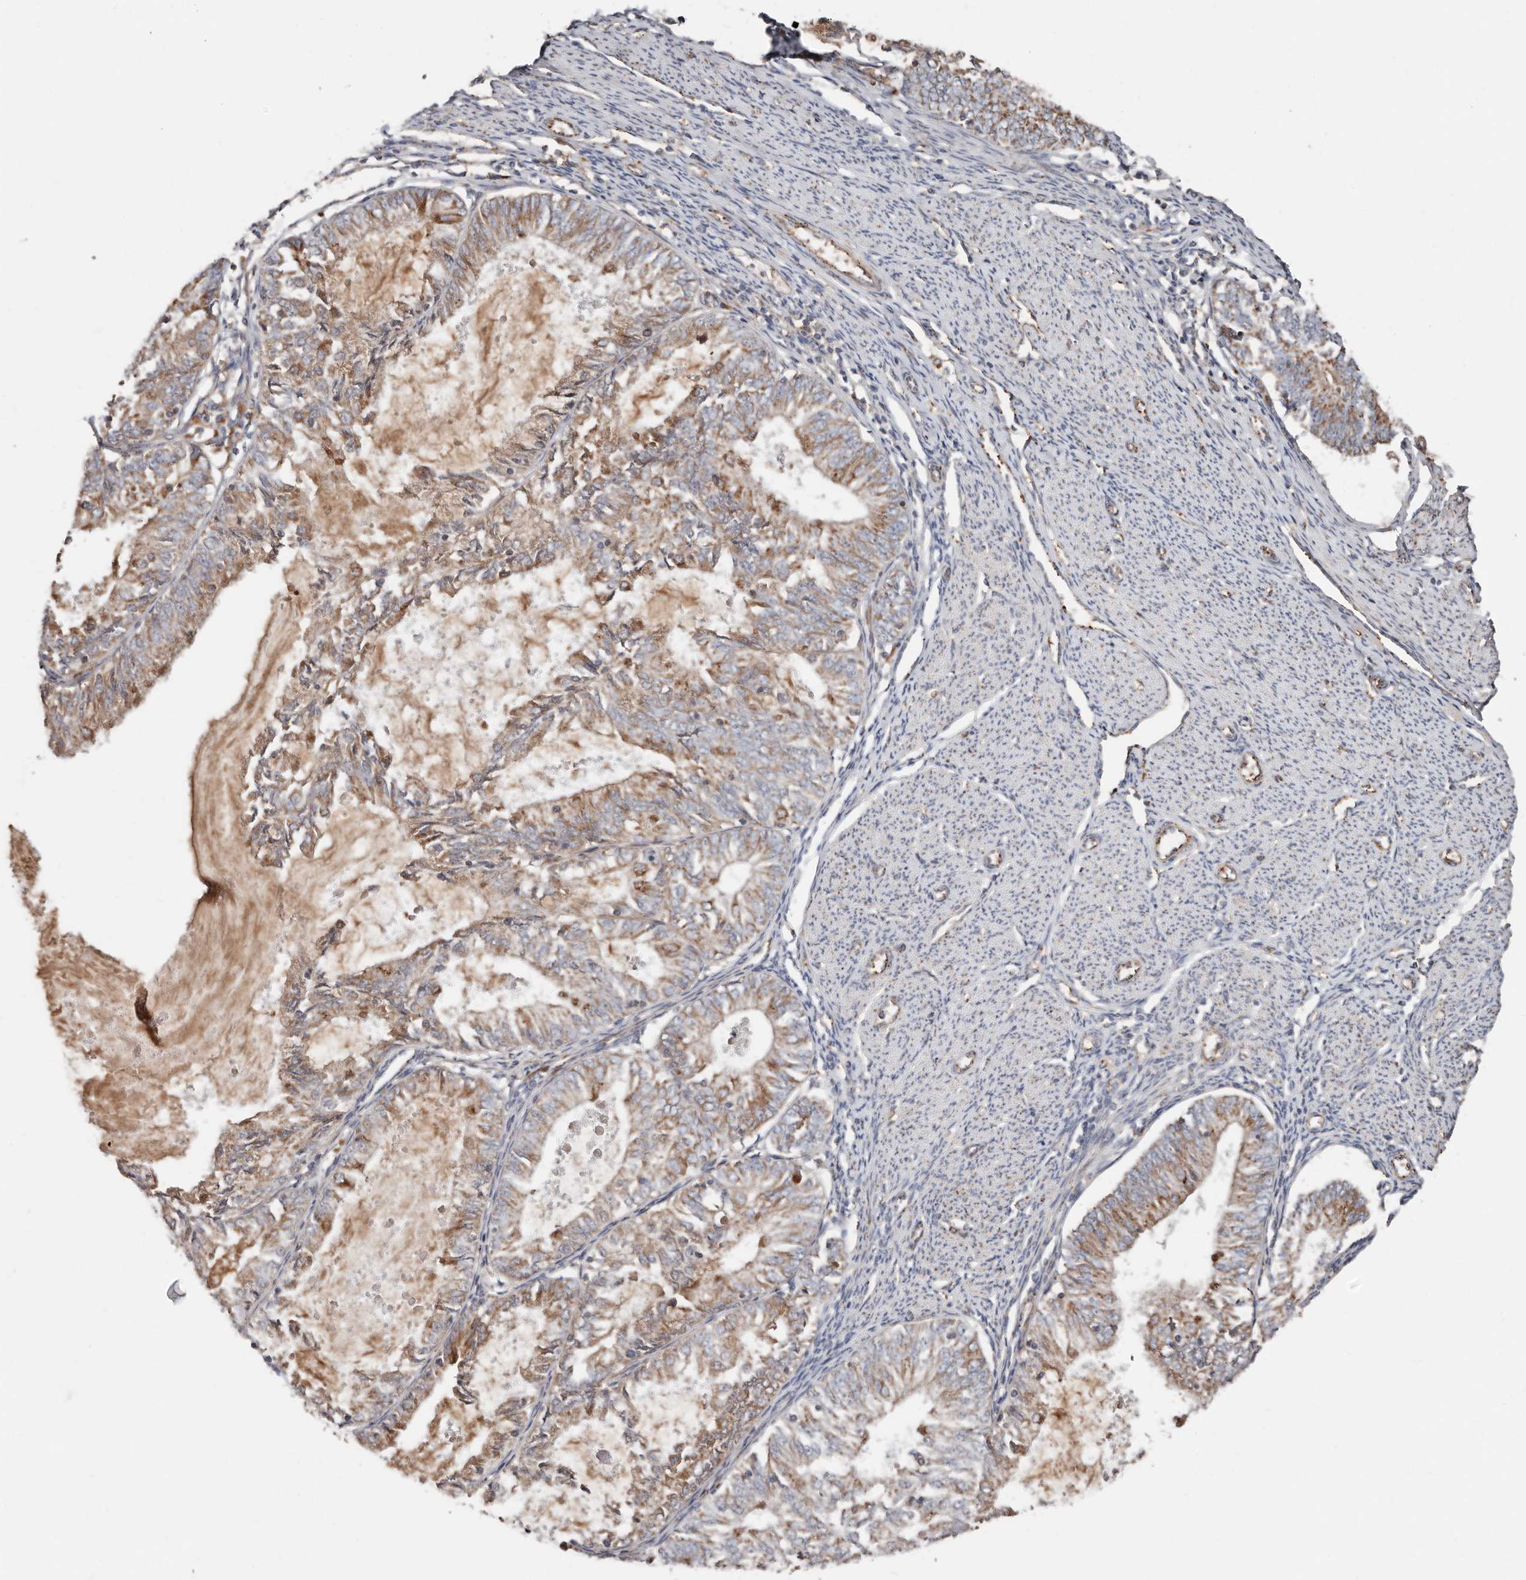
{"staining": {"intensity": "moderate", "quantity": ">75%", "location": "cytoplasmic/membranous"}, "tissue": "endometrial cancer", "cell_type": "Tumor cells", "image_type": "cancer", "snomed": [{"axis": "morphology", "description": "Adenocarcinoma, NOS"}, {"axis": "topography", "description": "Endometrium"}], "caption": "Adenocarcinoma (endometrial) was stained to show a protein in brown. There is medium levels of moderate cytoplasmic/membranous positivity in about >75% of tumor cells.", "gene": "COG1", "patient": {"sex": "female", "age": 57}}